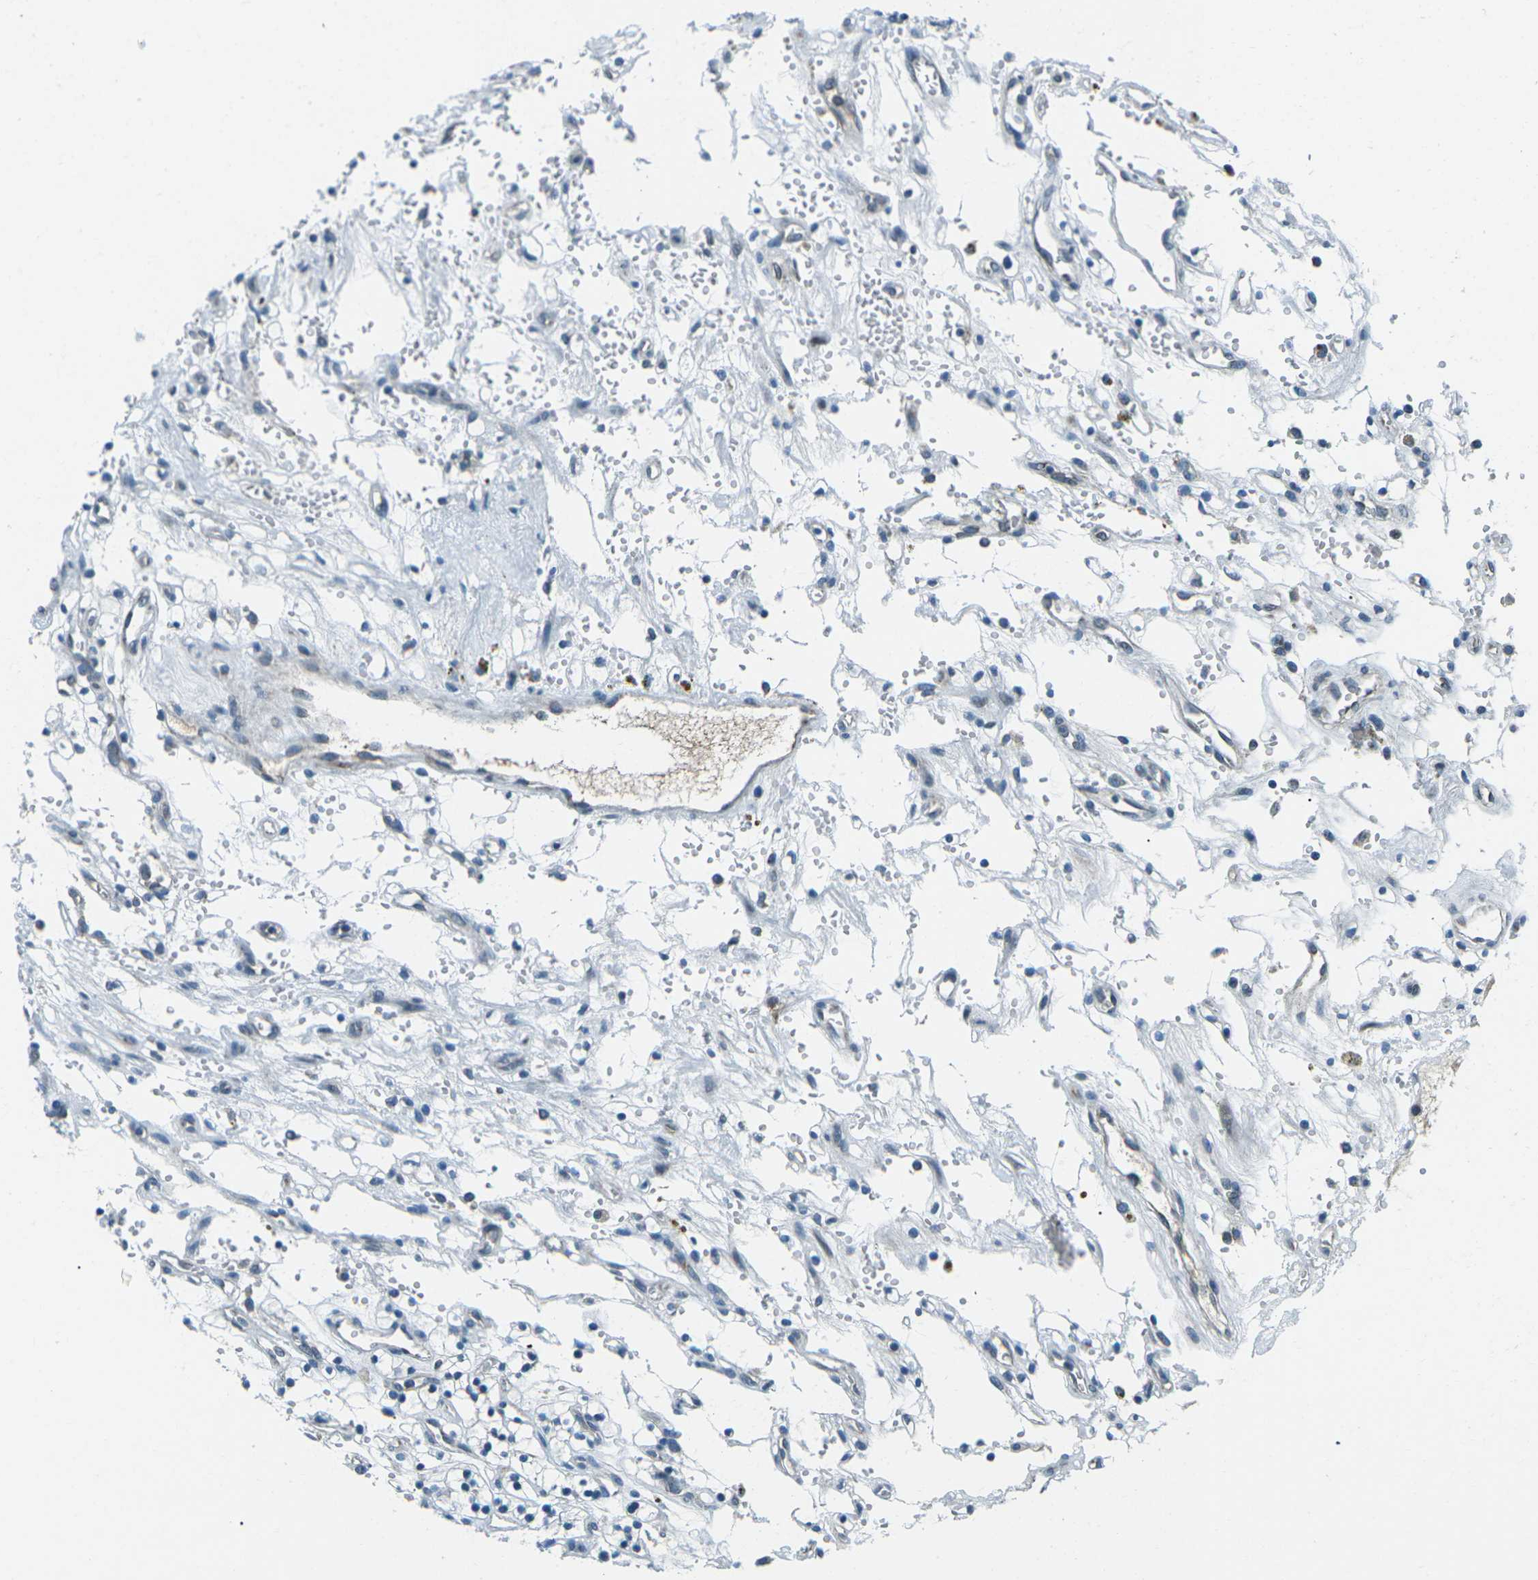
{"staining": {"intensity": "negative", "quantity": "none", "location": "none"}, "tissue": "renal cancer", "cell_type": "Tumor cells", "image_type": "cancer", "snomed": [{"axis": "morphology", "description": "Adenocarcinoma, NOS"}, {"axis": "topography", "description": "Kidney"}], "caption": "This photomicrograph is of renal cancer stained with IHC to label a protein in brown with the nuclei are counter-stained blue. There is no staining in tumor cells.", "gene": "RFESD", "patient": {"sex": "female", "age": 57}}